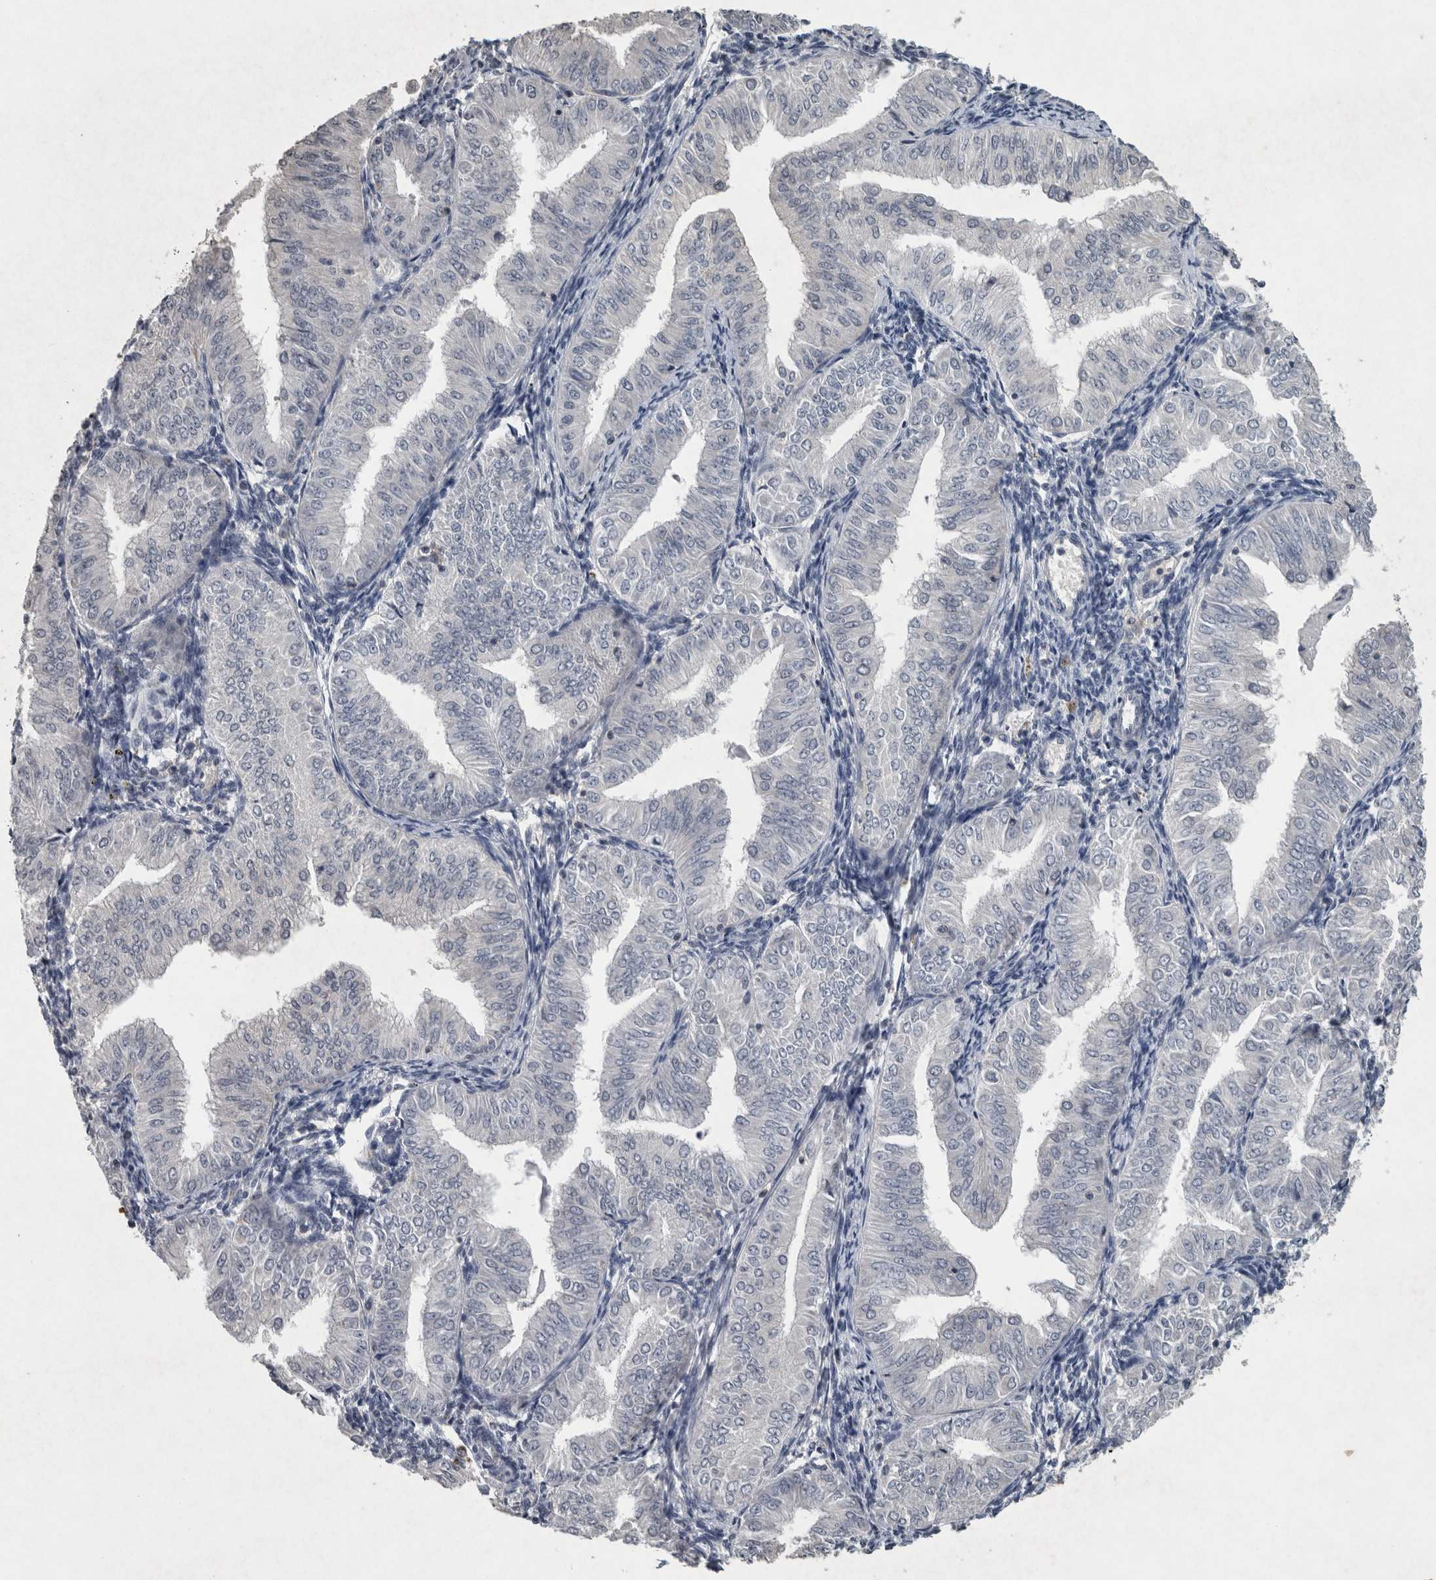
{"staining": {"intensity": "negative", "quantity": "none", "location": "none"}, "tissue": "endometrial cancer", "cell_type": "Tumor cells", "image_type": "cancer", "snomed": [{"axis": "morphology", "description": "Normal tissue, NOS"}, {"axis": "morphology", "description": "Adenocarcinoma, NOS"}, {"axis": "topography", "description": "Endometrium"}], "caption": "Protein analysis of endometrial cancer (adenocarcinoma) shows no significant expression in tumor cells.", "gene": "WNT7A", "patient": {"sex": "female", "age": 53}}